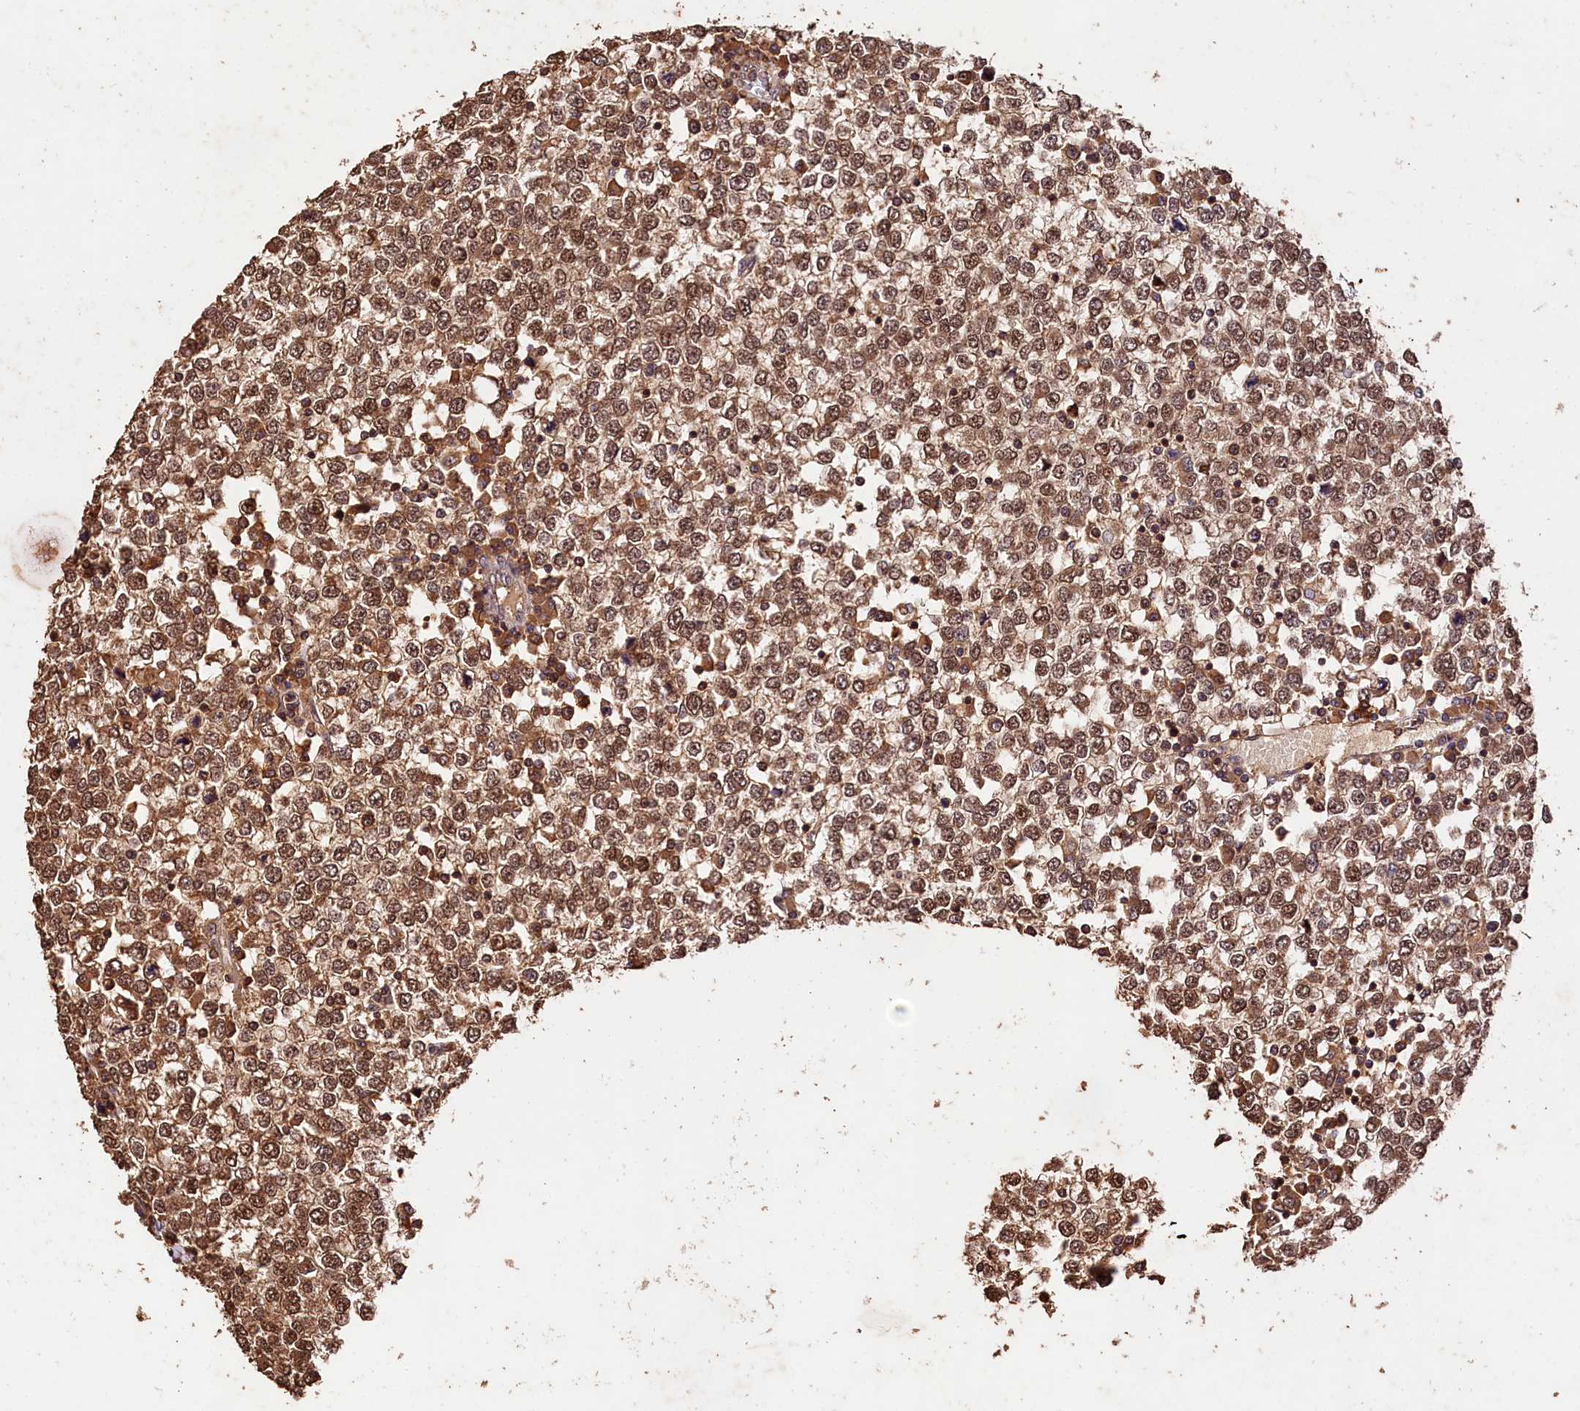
{"staining": {"intensity": "moderate", "quantity": ">75%", "location": "cytoplasmic/membranous,nuclear"}, "tissue": "testis cancer", "cell_type": "Tumor cells", "image_type": "cancer", "snomed": [{"axis": "morphology", "description": "Seminoma, NOS"}, {"axis": "topography", "description": "Testis"}], "caption": "This photomicrograph displays IHC staining of seminoma (testis), with medium moderate cytoplasmic/membranous and nuclear staining in approximately >75% of tumor cells.", "gene": "KPTN", "patient": {"sex": "male", "age": 65}}